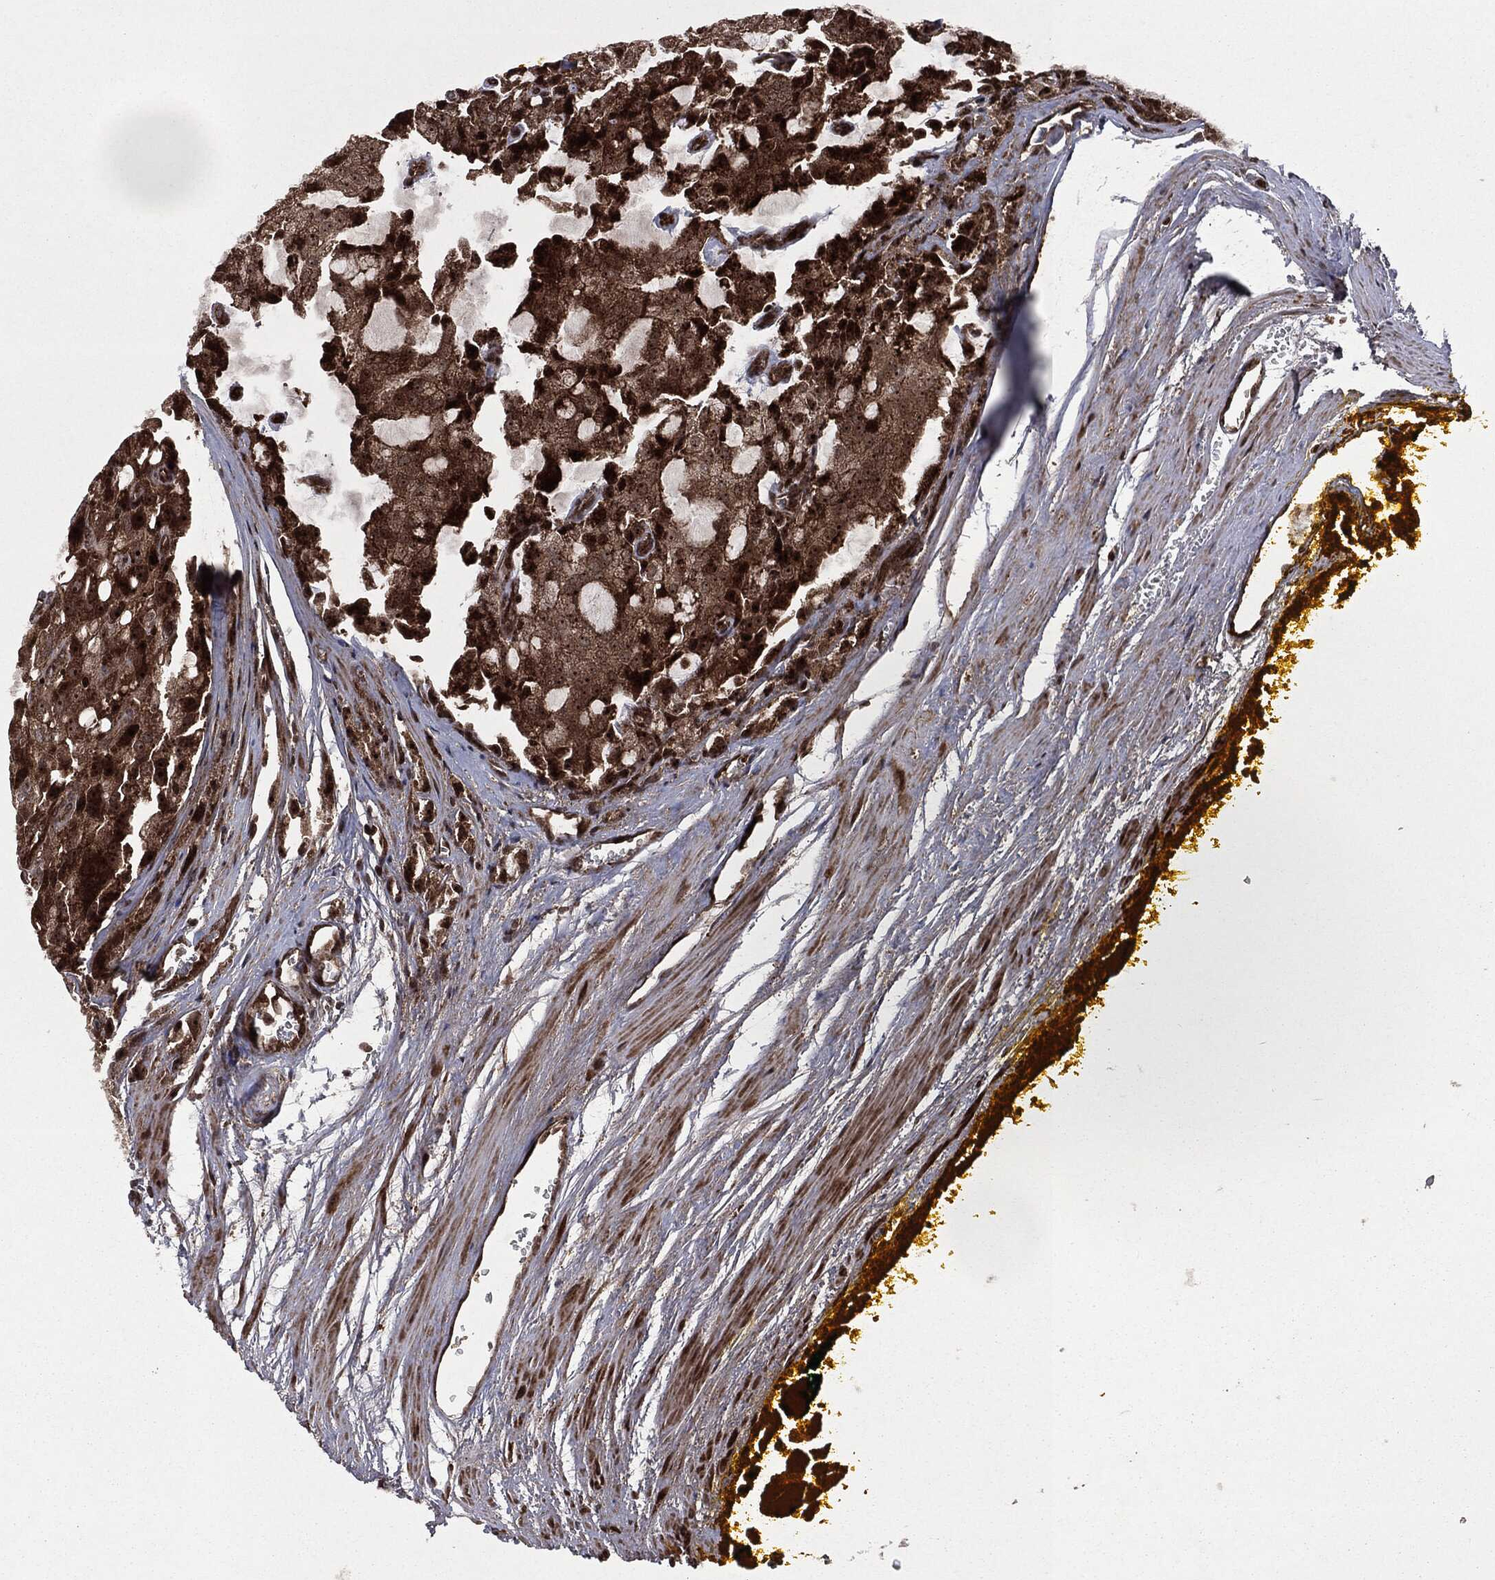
{"staining": {"intensity": "strong", "quantity": ">75%", "location": "cytoplasmic/membranous,nuclear"}, "tissue": "prostate cancer", "cell_type": "Tumor cells", "image_type": "cancer", "snomed": [{"axis": "morphology", "description": "Adenocarcinoma, NOS"}, {"axis": "topography", "description": "Prostate and seminal vesicle, NOS"}, {"axis": "topography", "description": "Prostate"}], "caption": "Brown immunohistochemical staining in human adenocarcinoma (prostate) reveals strong cytoplasmic/membranous and nuclear staining in approximately >75% of tumor cells. The staining was performed using DAB to visualize the protein expression in brown, while the nuclei were stained in blue with hematoxylin (Magnification: 20x).", "gene": "CARD6", "patient": {"sex": "male", "age": 67}}